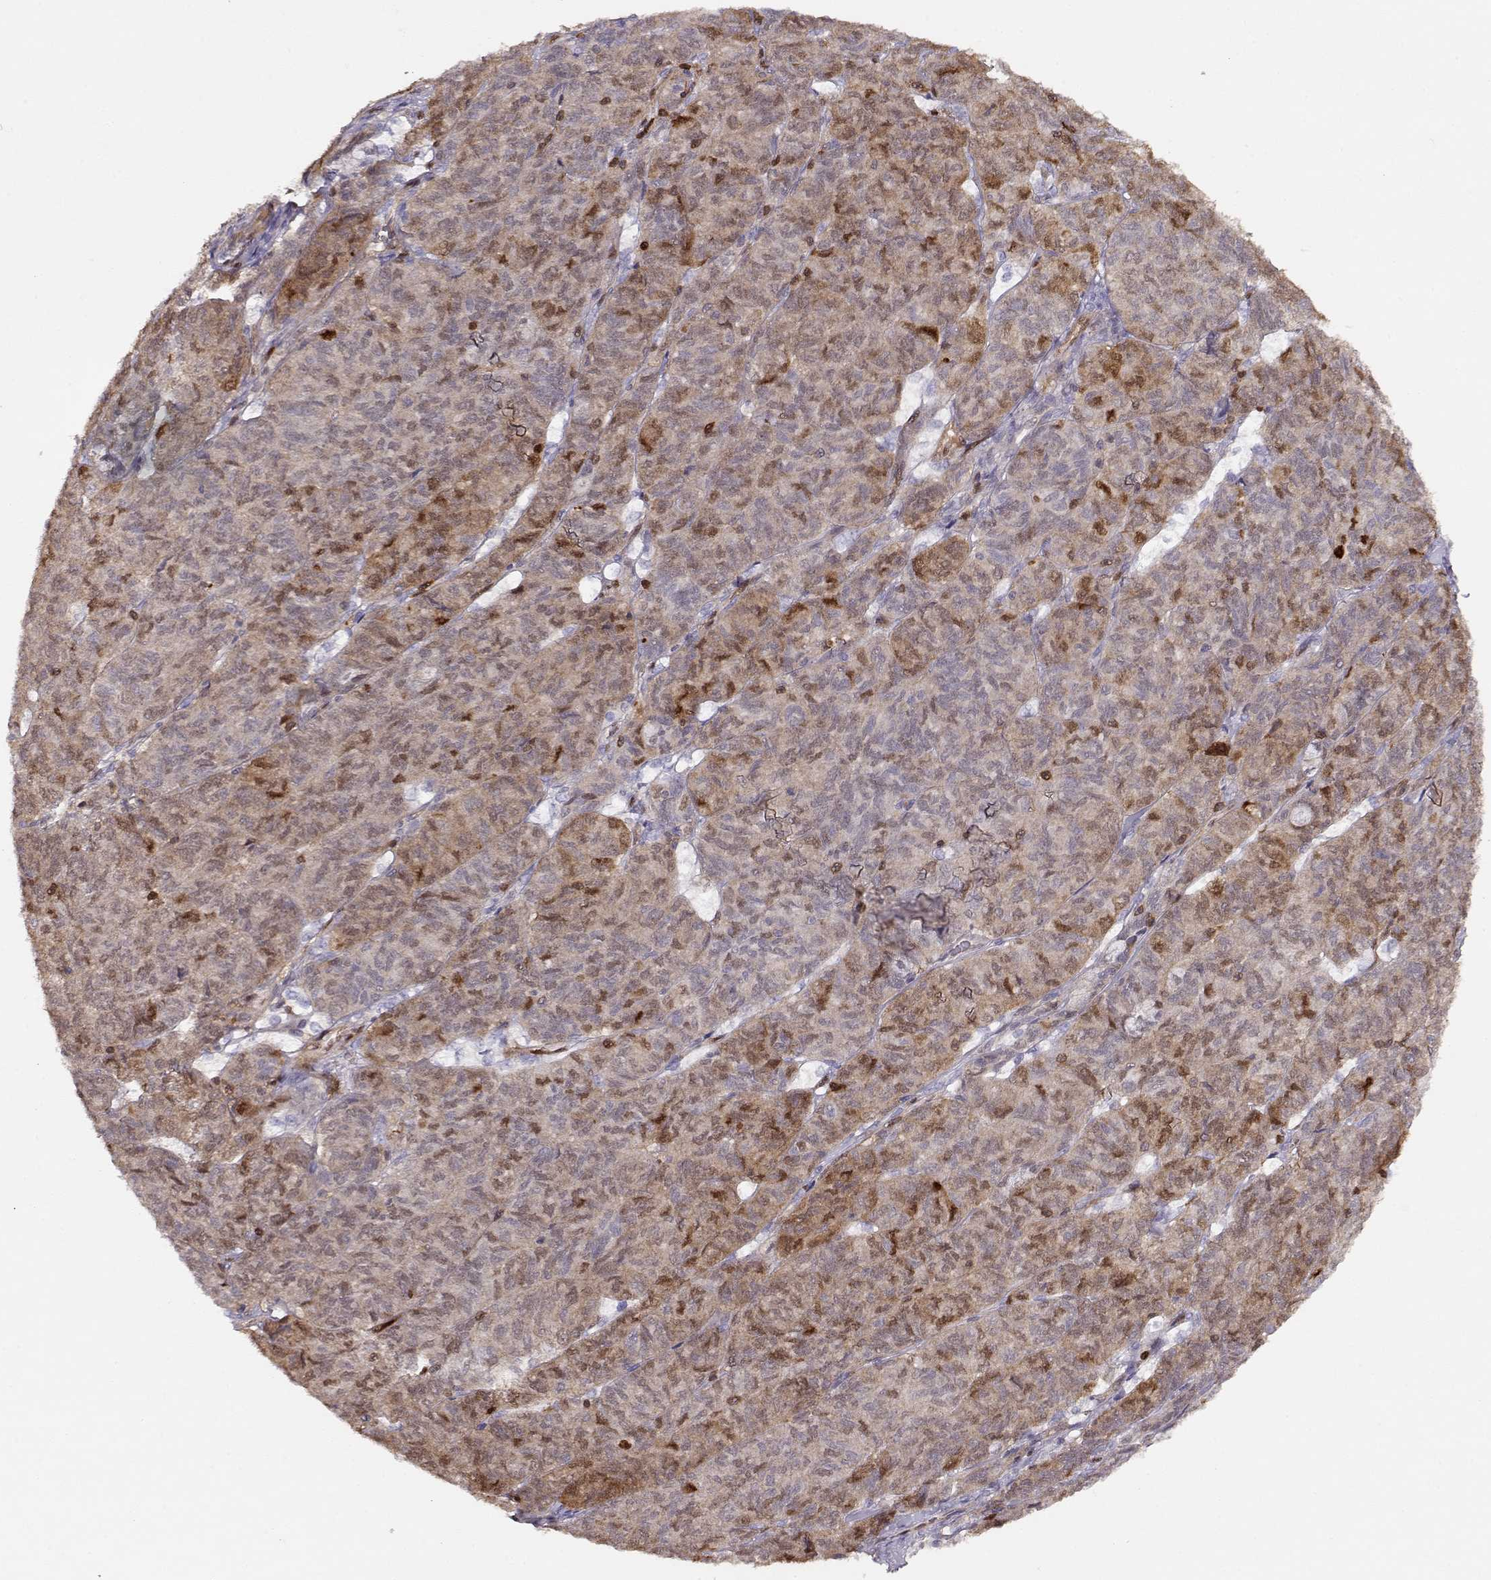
{"staining": {"intensity": "weak", "quantity": "25%-75%", "location": "cytoplasmic/membranous"}, "tissue": "ovarian cancer", "cell_type": "Tumor cells", "image_type": "cancer", "snomed": [{"axis": "morphology", "description": "Carcinoma, endometroid"}, {"axis": "topography", "description": "Ovary"}], "caption": "This photomicrograph reveals IHC staining of human ovarian cancer (endometroid carcinoma), with low weak cytoplasmic/membranous expression in approximately 25%-75% of tumor cells.", "gene": "PNP", "patient": {"sex": "female", "age": 80}}